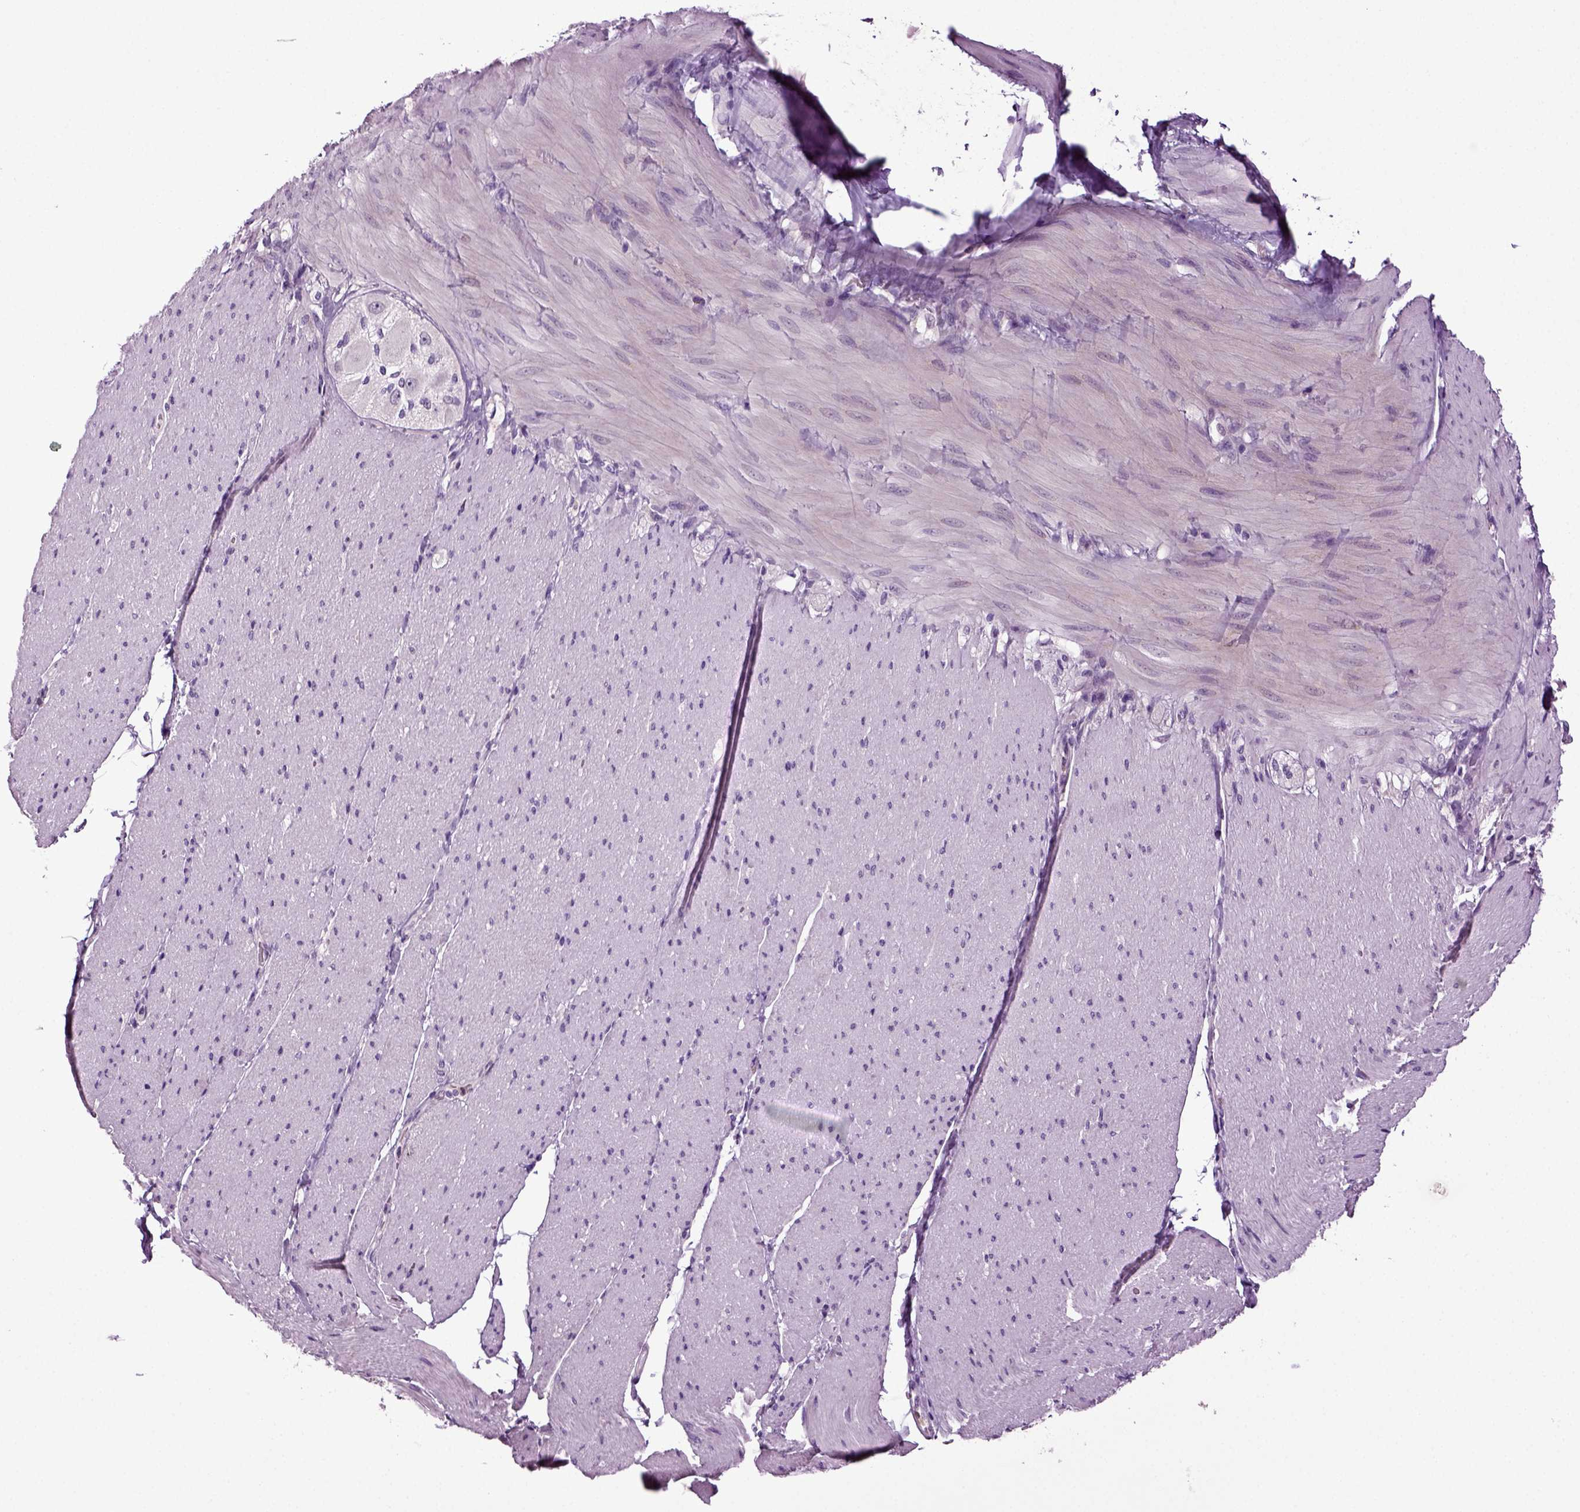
{"staining": {"intensity": "negative", "quantity": "none", "location": "none"}, "tissue": "adipose tissue", "cell_type": "Adipocytes", "image_type": "normal", "snomed": [{"axis": "morphology", "description": "Normal tissue, NOS"}, {"axis": "topography", "description": "Smooth muscle"}, {"axis": "topography", "description": "Duodenum"}, {"axis": "topography", "description": "Peripheral nerve tissue"}], "caption": "The histopathology image demonstrates no significant positivity in adipocytes of adipose tissue.", "gene": "FGF11", "patient": {"sex": "female", "age": 61}}